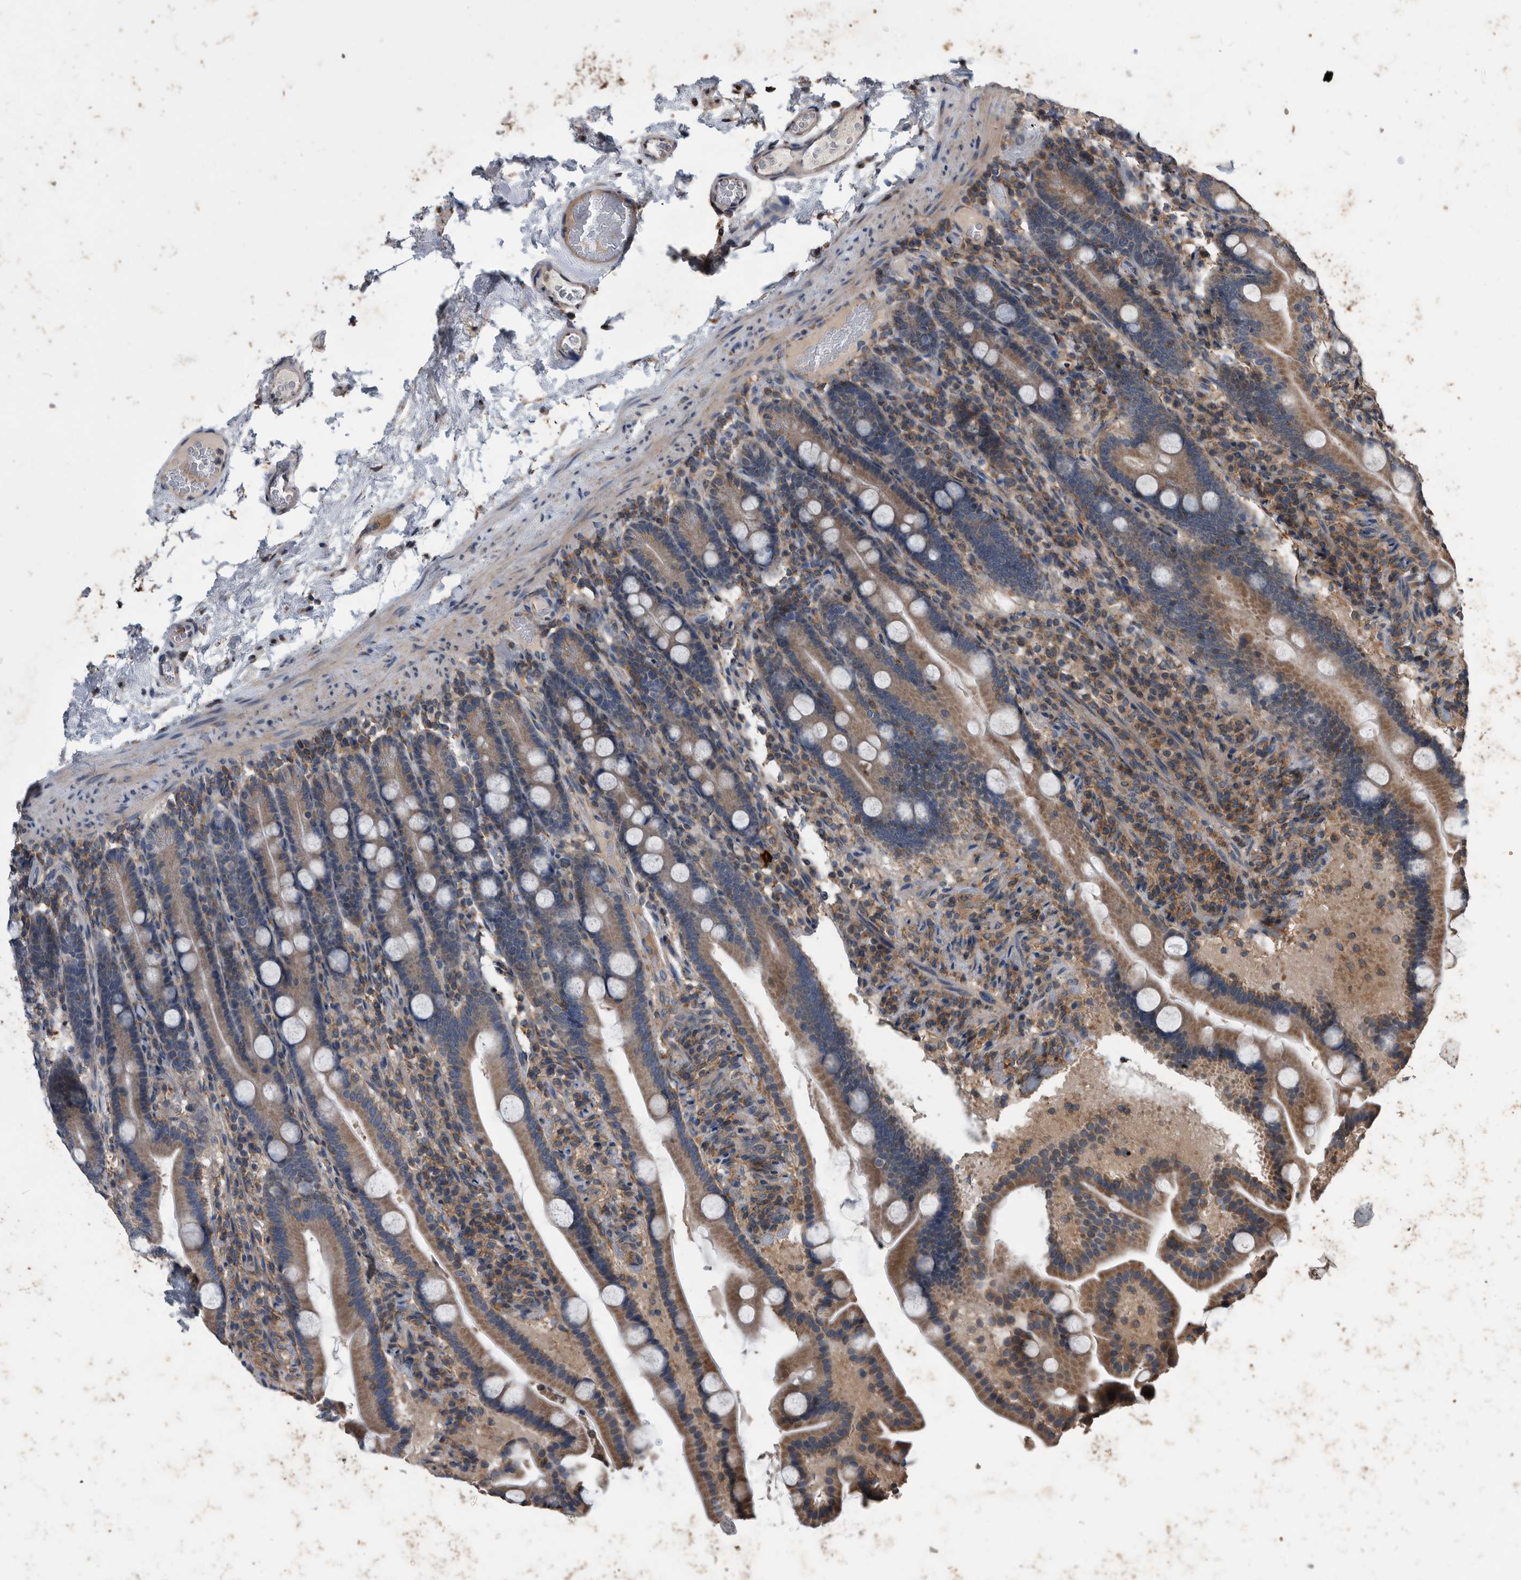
{"staining": {"intensity": "weak", "quantity": "25%-75%", "location": "cytoplasmic/membranous"}, "tissue": "duodenum", "cell_type": "Glandular cells", "image_type": "normal", "snomed": [{"axis": "morphology", "description": "Normal tissue, NOS"}, {"axis": "topography", "description": "Duodenum"}], "caption": "Benign duodenum demonstrates weak cytoplasmic/membranous staining in about 25%-75% of glandular cells, visualized by immunohistochemistry.", "gene": "NRBP1", "patient": {"sex": "male", "age": 55}}